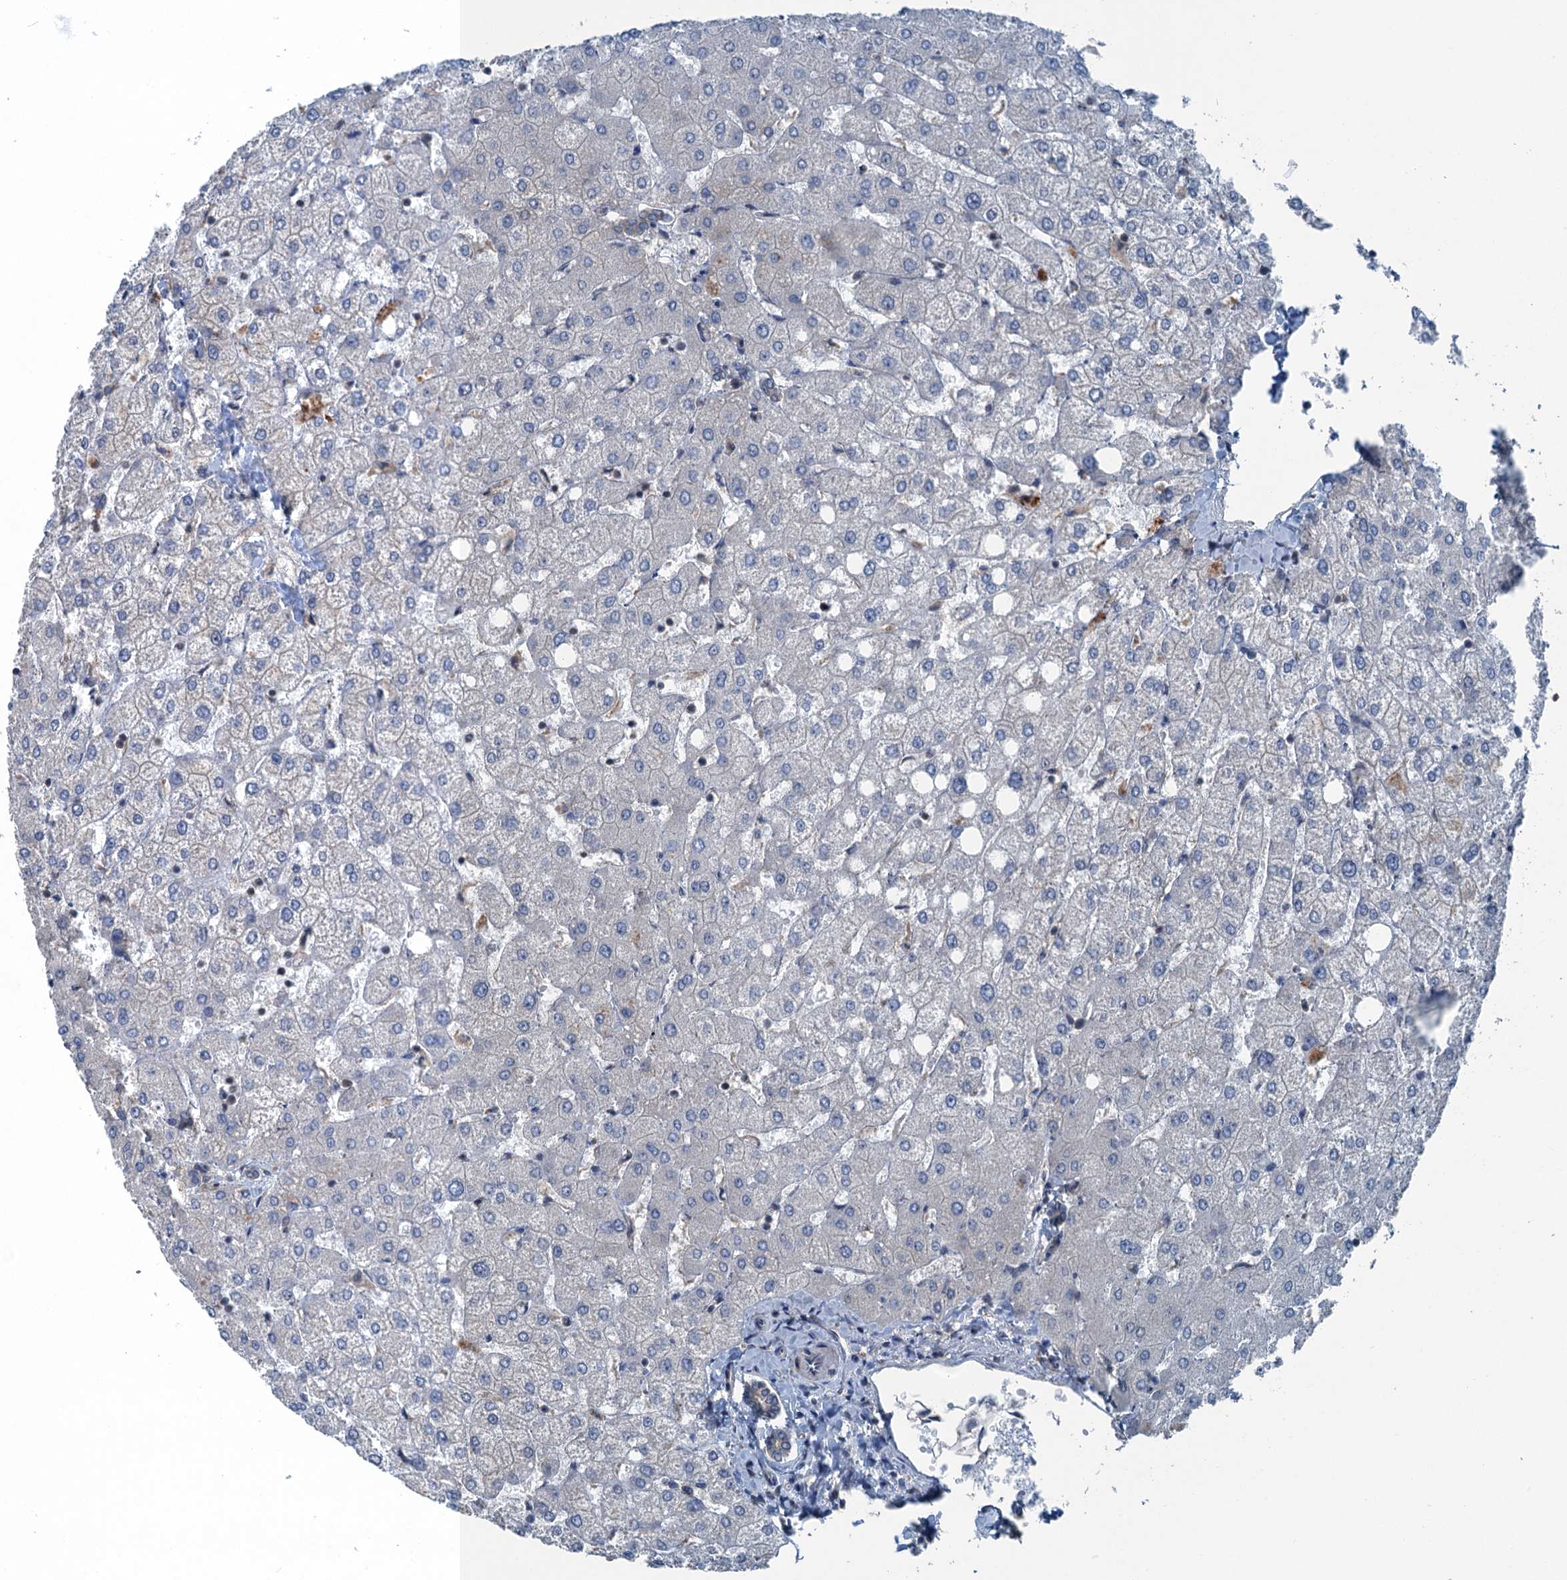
{"staining": {"intensity": "negative", "quantity": "none", "location": "none"}, "tissue": "liver", "cell_type": "Cholangiocytes", "image_type": "normal", "snomed": [{"axis": "morphology", "description": "Normal tissue, NOS"}, {"axis": "topography", "description": "Liver"}], "caption": "Immunohistochemical staining of normal liver demonstrates no significant expression in cholangiocytes. (DAB immunohistochemistry (IHC) visualized using brightfield microscopy, high magnification).", "gene": "TRAPPC8", "patient": {"sex": "female", "age": 54}}